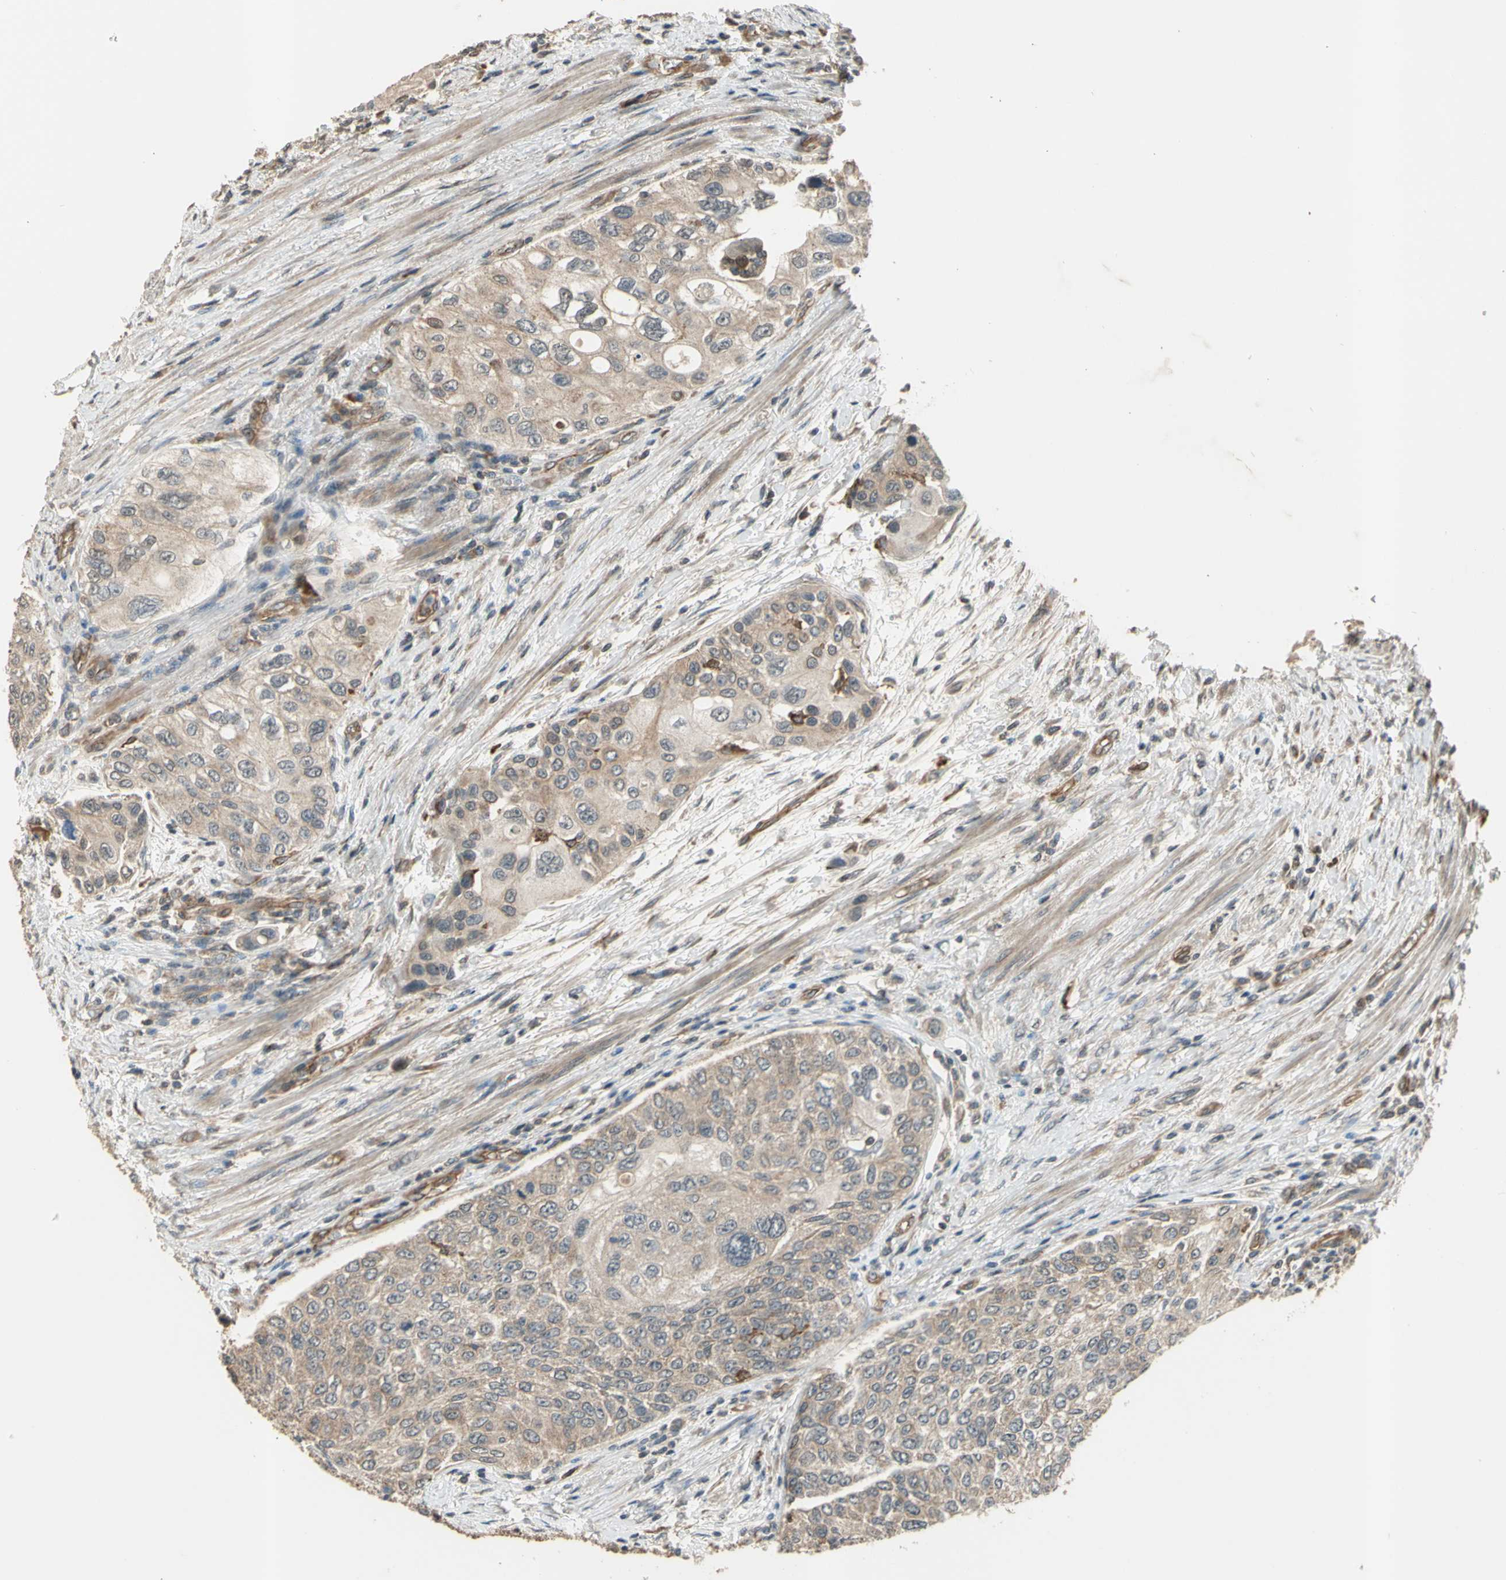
{"staining": {"intensity": "weak", "quantity": ">75%", "location": "cytoplasmic/membranous"}, "tissue": "urothelial cancer", "cell_type": "Tumor cells", "image_type": "cancer", "snomed": [{"axis": "morphology", "description": "Urothelial carcinoma, High grade"}, {"axis": "topography", "description": "Urinary bladder"}], "caption": "Immunohistochemical staining of urothelial cancer exhibits low levels of weak cytoplasmic/membranous protein staining in approximately >75% of tumor cells.", "gene": "EFNB2", "patient": {"sex": "female", "age": 56}}